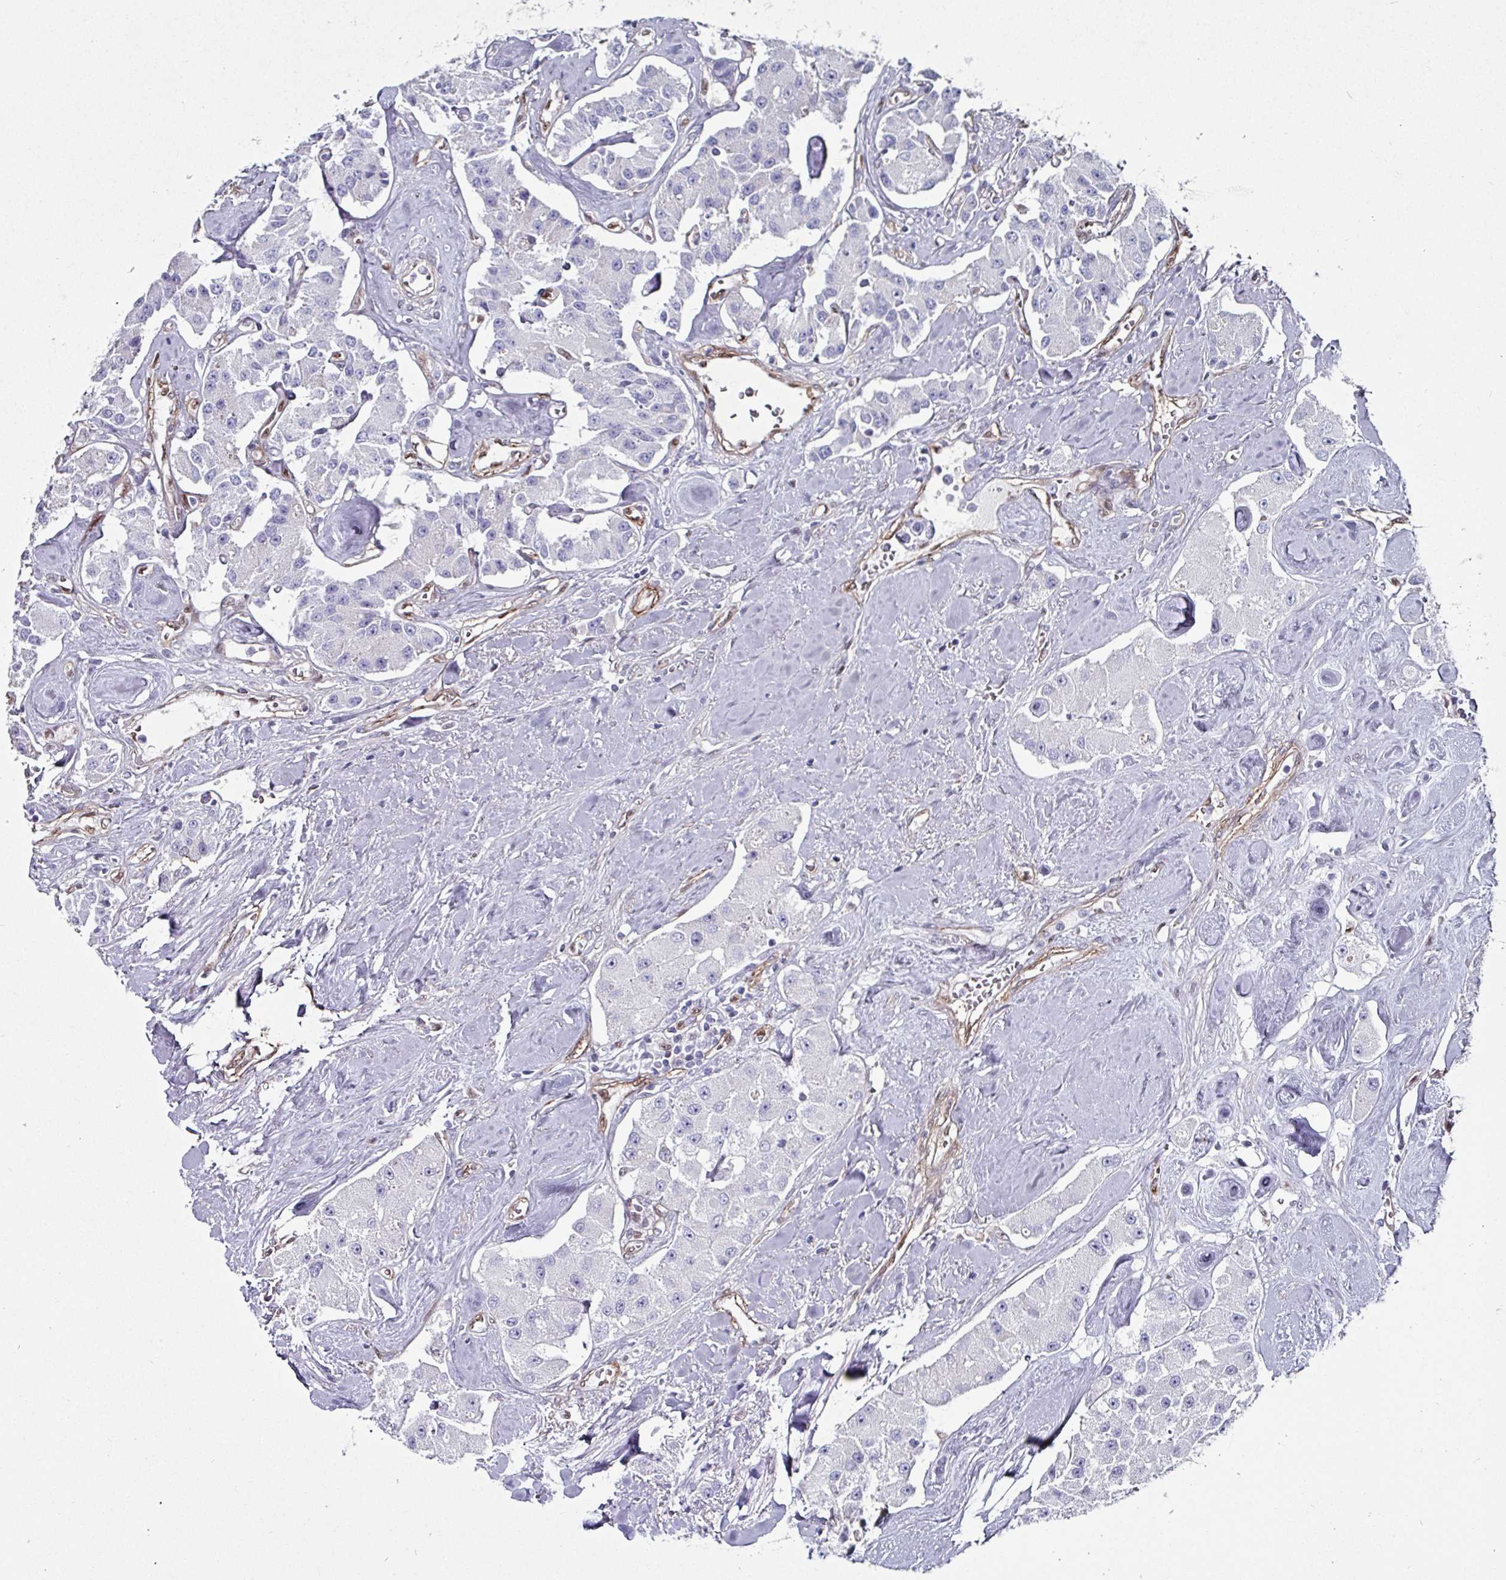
{"staining": {"intensity": "negative", "quantity": "none", "location": "none"}, "tissue": "carcinoid", "cell_type": "Tumor cells", "image_type": "cancer", "snomed": [{"axis": "morphology", "description": "Carcinoid, malignant, NOS"}, {"axis": "topography", "description": "Pancreas"}], "caption": "A histopathology image of human carcinoid is negative for staining in tumor cells.", "gene": "ZNF816-ZNF321P", "patient": {"sex": "male", "age": 41}}